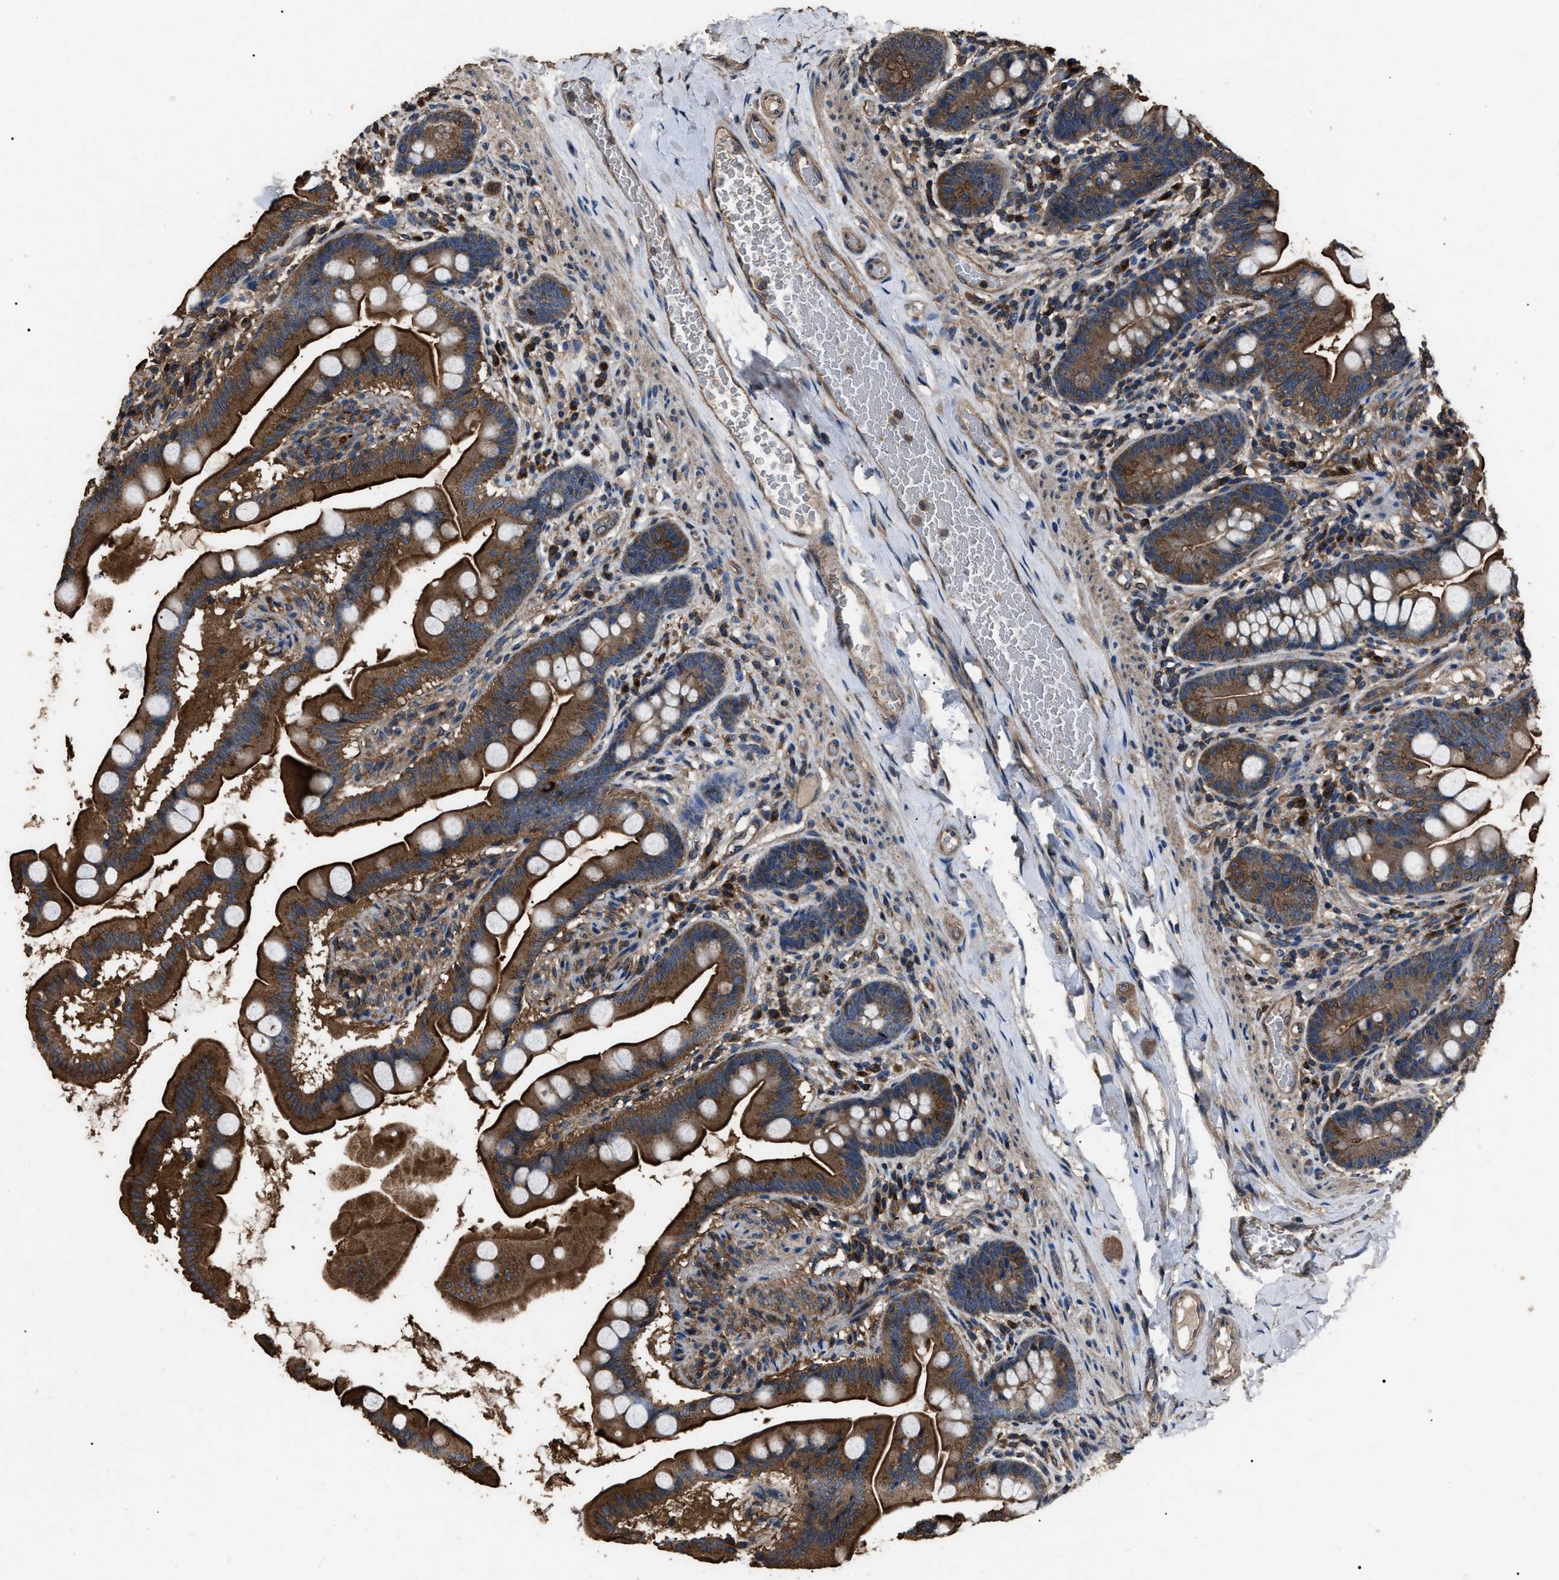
{"staining": {"intensity": "strong", "quantity": ">75%", "location": "cytoplasmic/membranous"}, "tissue": "small intestine", "cell_type": "Glandular cells", "image_type": "normal", "snomed": [{"axis": "morphology", "description": "Normal tissue, NOS"}, {"axis": "topography", "description": "Small intestine"}], "caption": "DAB immunohistochemical staining of unremarkable human small intestine shows strong cytoplasmic/membranous protein expression in about >75% of glandular cells.", "gene": "RNF216", "patient": {"sex": "female", "age": 56}}